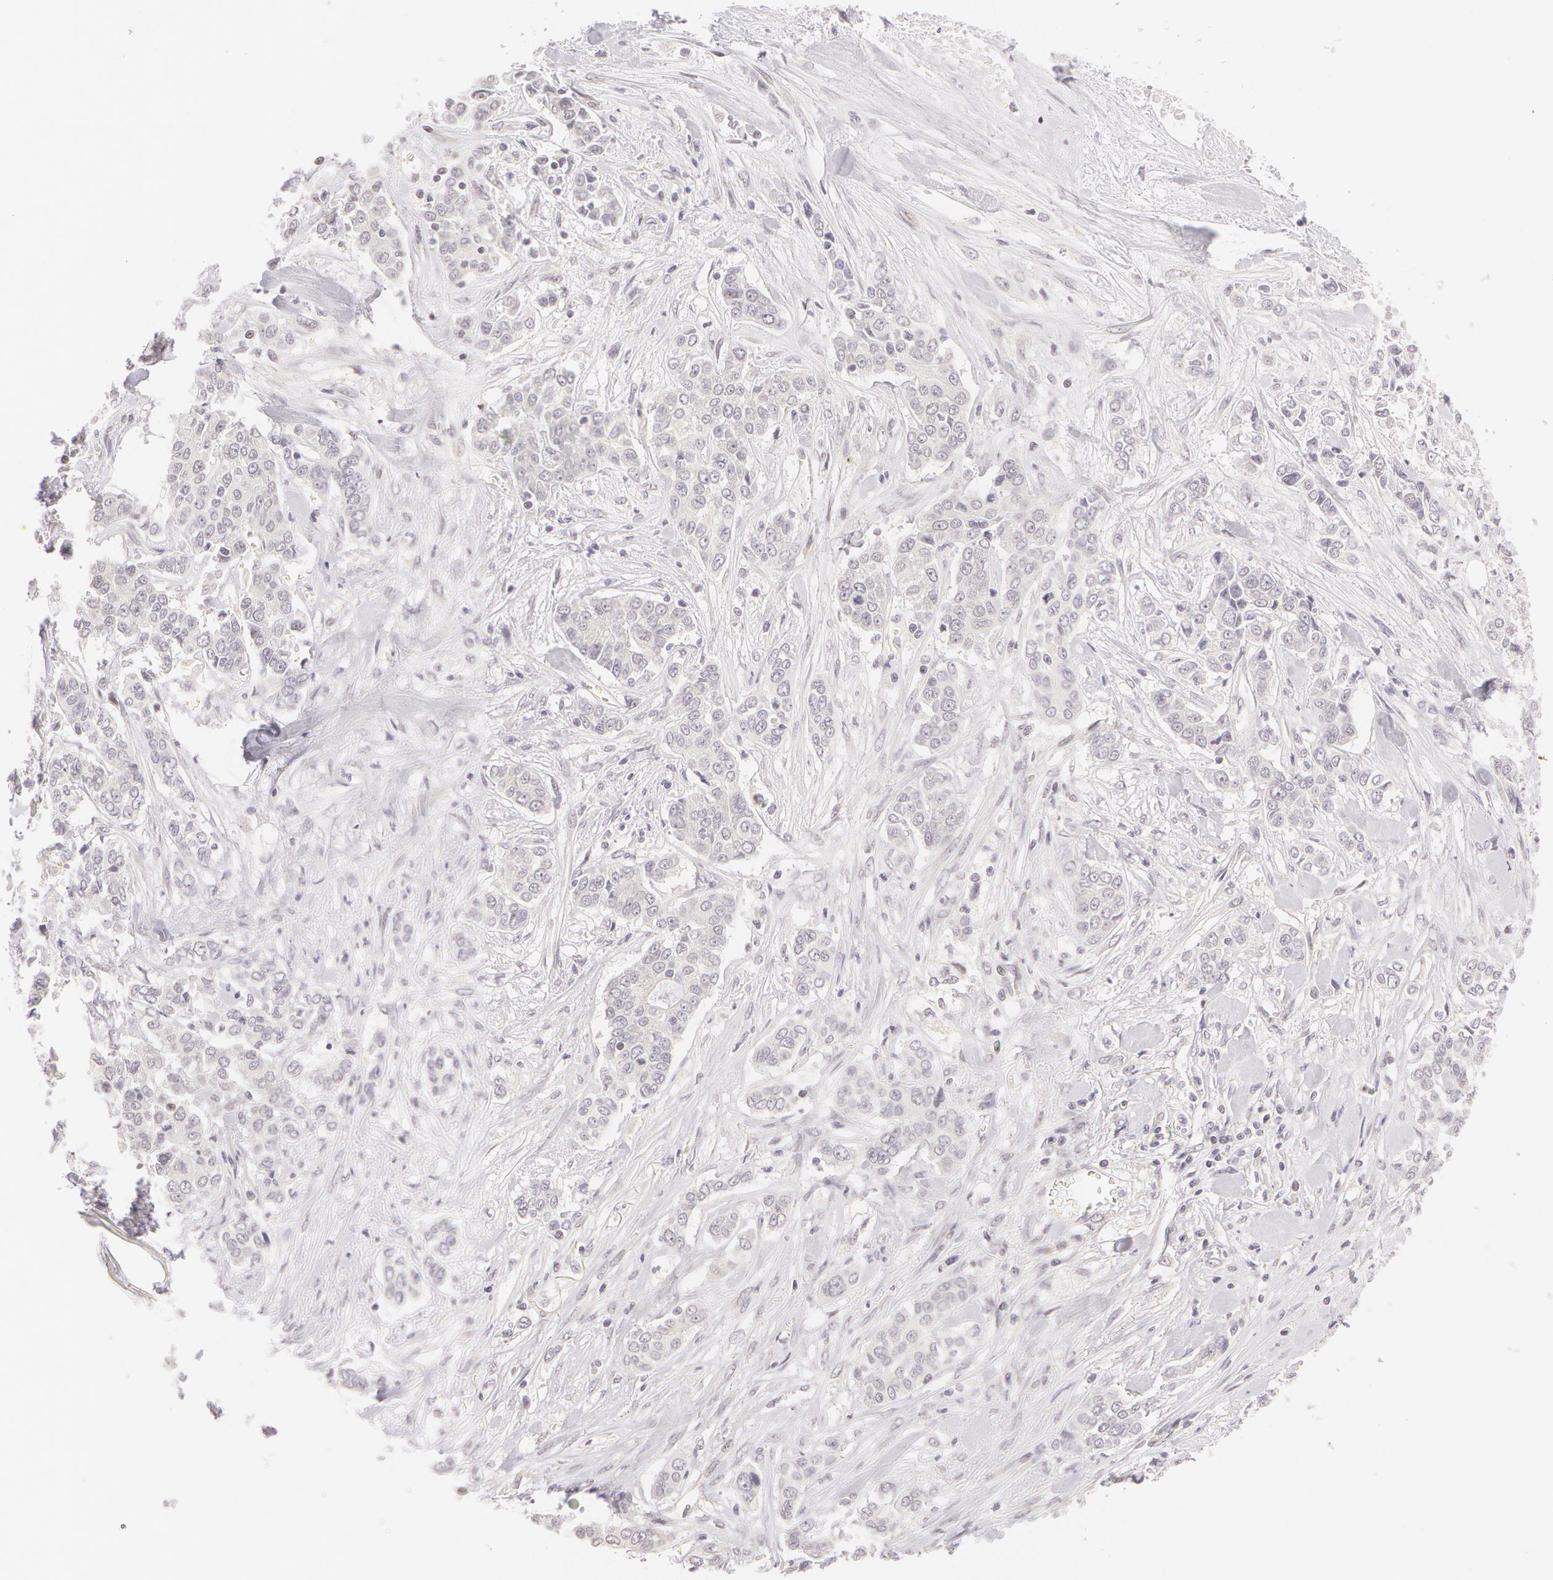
{"staining": {"intensity": "negative", "quantity": "none", "location": "none"}, "tissue": "pancreatic cancer", "cell_type": "Tumor cells", "image_type": "cancer", "snomed": [{"axis": "morphology", "description": "Adenocarcinoma, NOS"}, {"axis": "topography", "description": "Pancreas"}], "caption": "Immunohistochemistry (IHC) micrograph of neoplastic tissue: pancreatic cancer (adenocarcinoma) stained with DAB (3,3'-diaminobenzidine) reveals no significant protein positivity in tumor cells.", "gene": "ZNF597", "patient": {"sex": "female", "age": 52}}